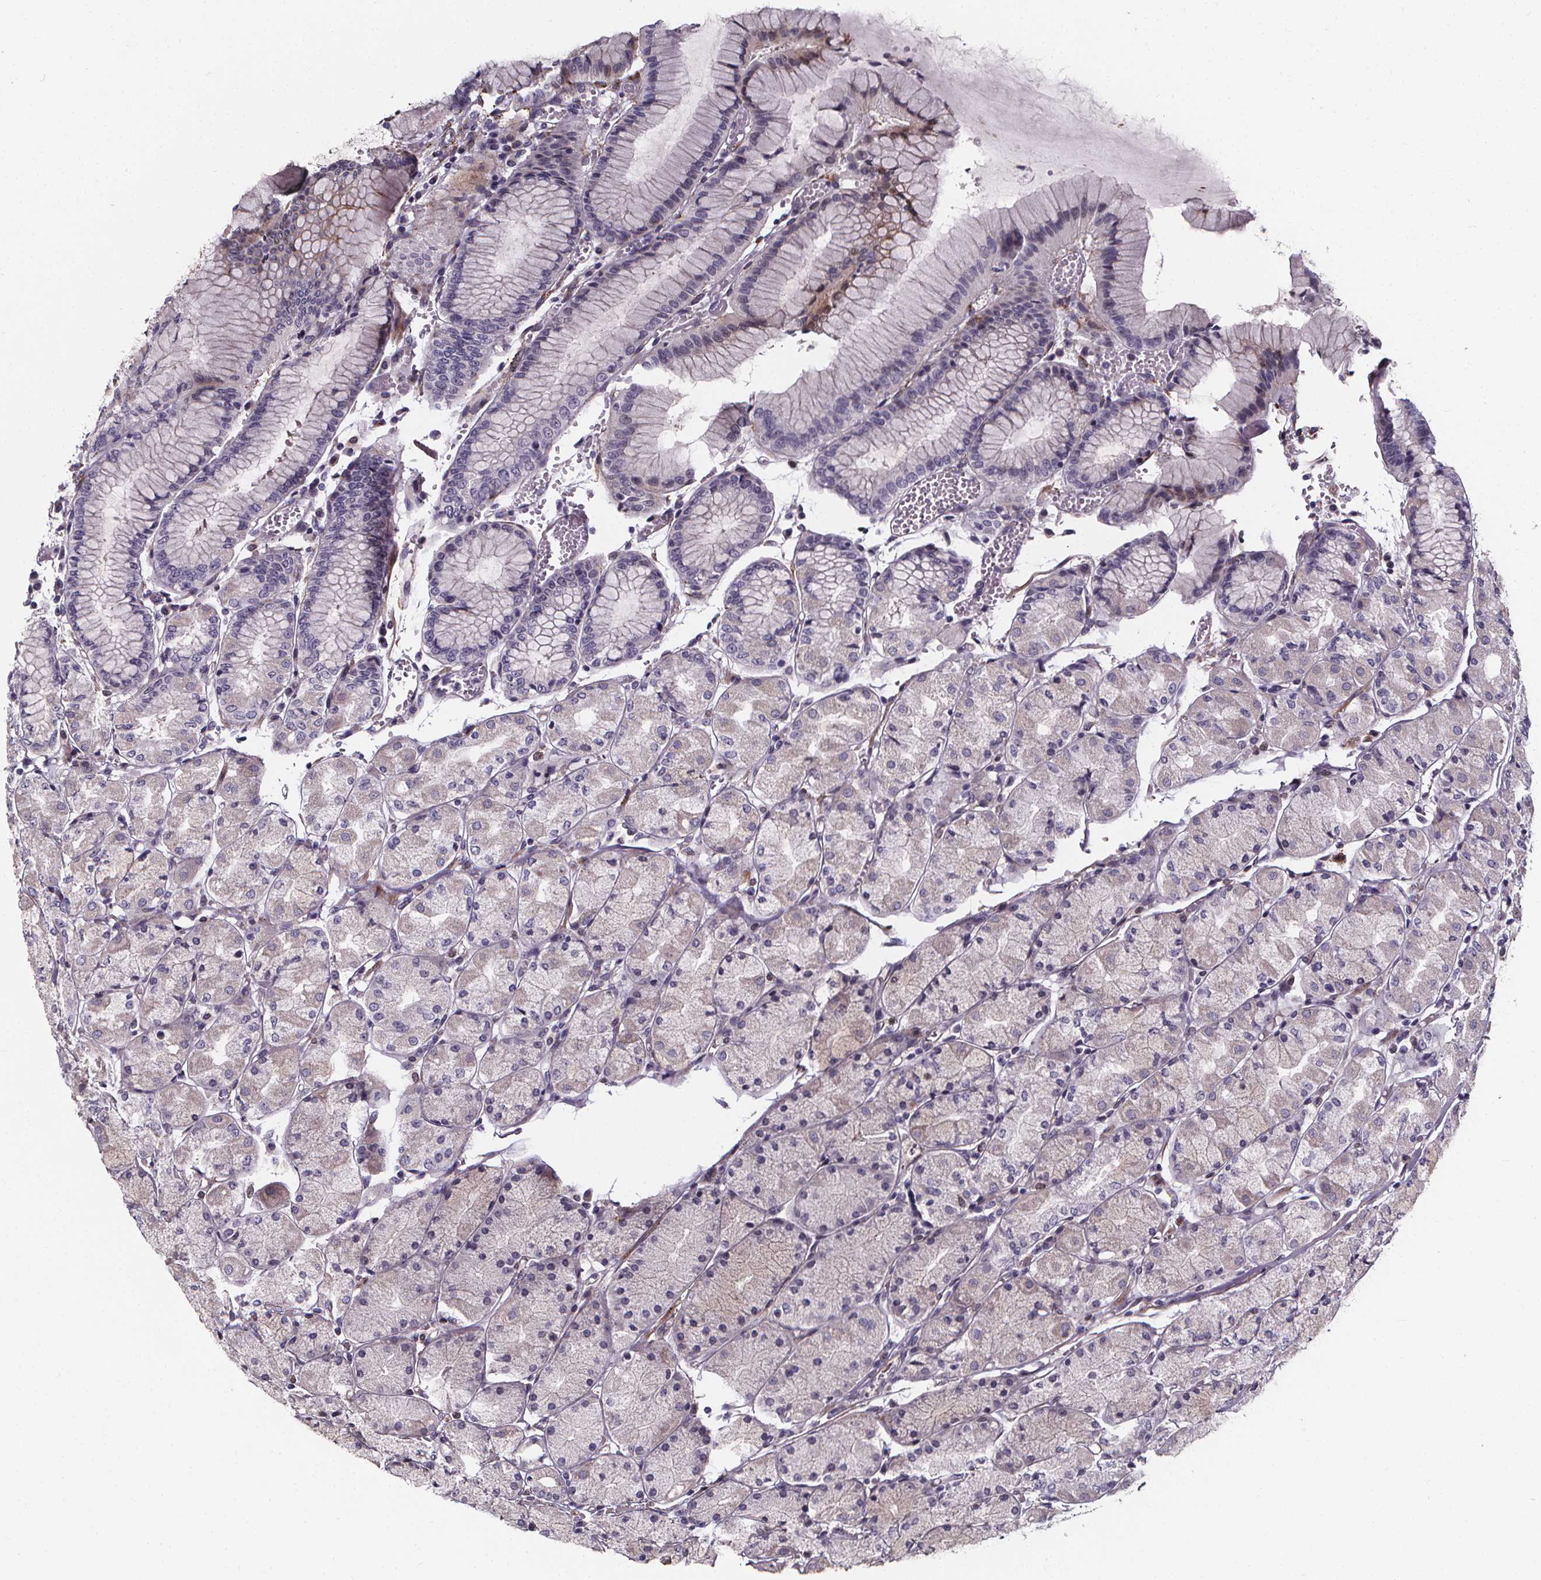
{"staining": {"intensity": "negative", "quantity": "none", "location": "none"}, "tissue": "stomach", "cell_type": "Glandular cells", "image_type": "normal", "snomed": [{"axis": "morphology", "description": "Normal tissue, NOS"}, {"axis": "topography", "description": "Stomach, upper"}], "caption": "Glandular cells are negative for protein expression in normal human stomach. Brightfield microscopy of IHC stained with DAB (3,3'-diaminobenzidine) (brown) and hematoxylin (blue), captured at high magnification.", "gene": "AEBP1", "patient": {"sex": "male", "age": 69}}